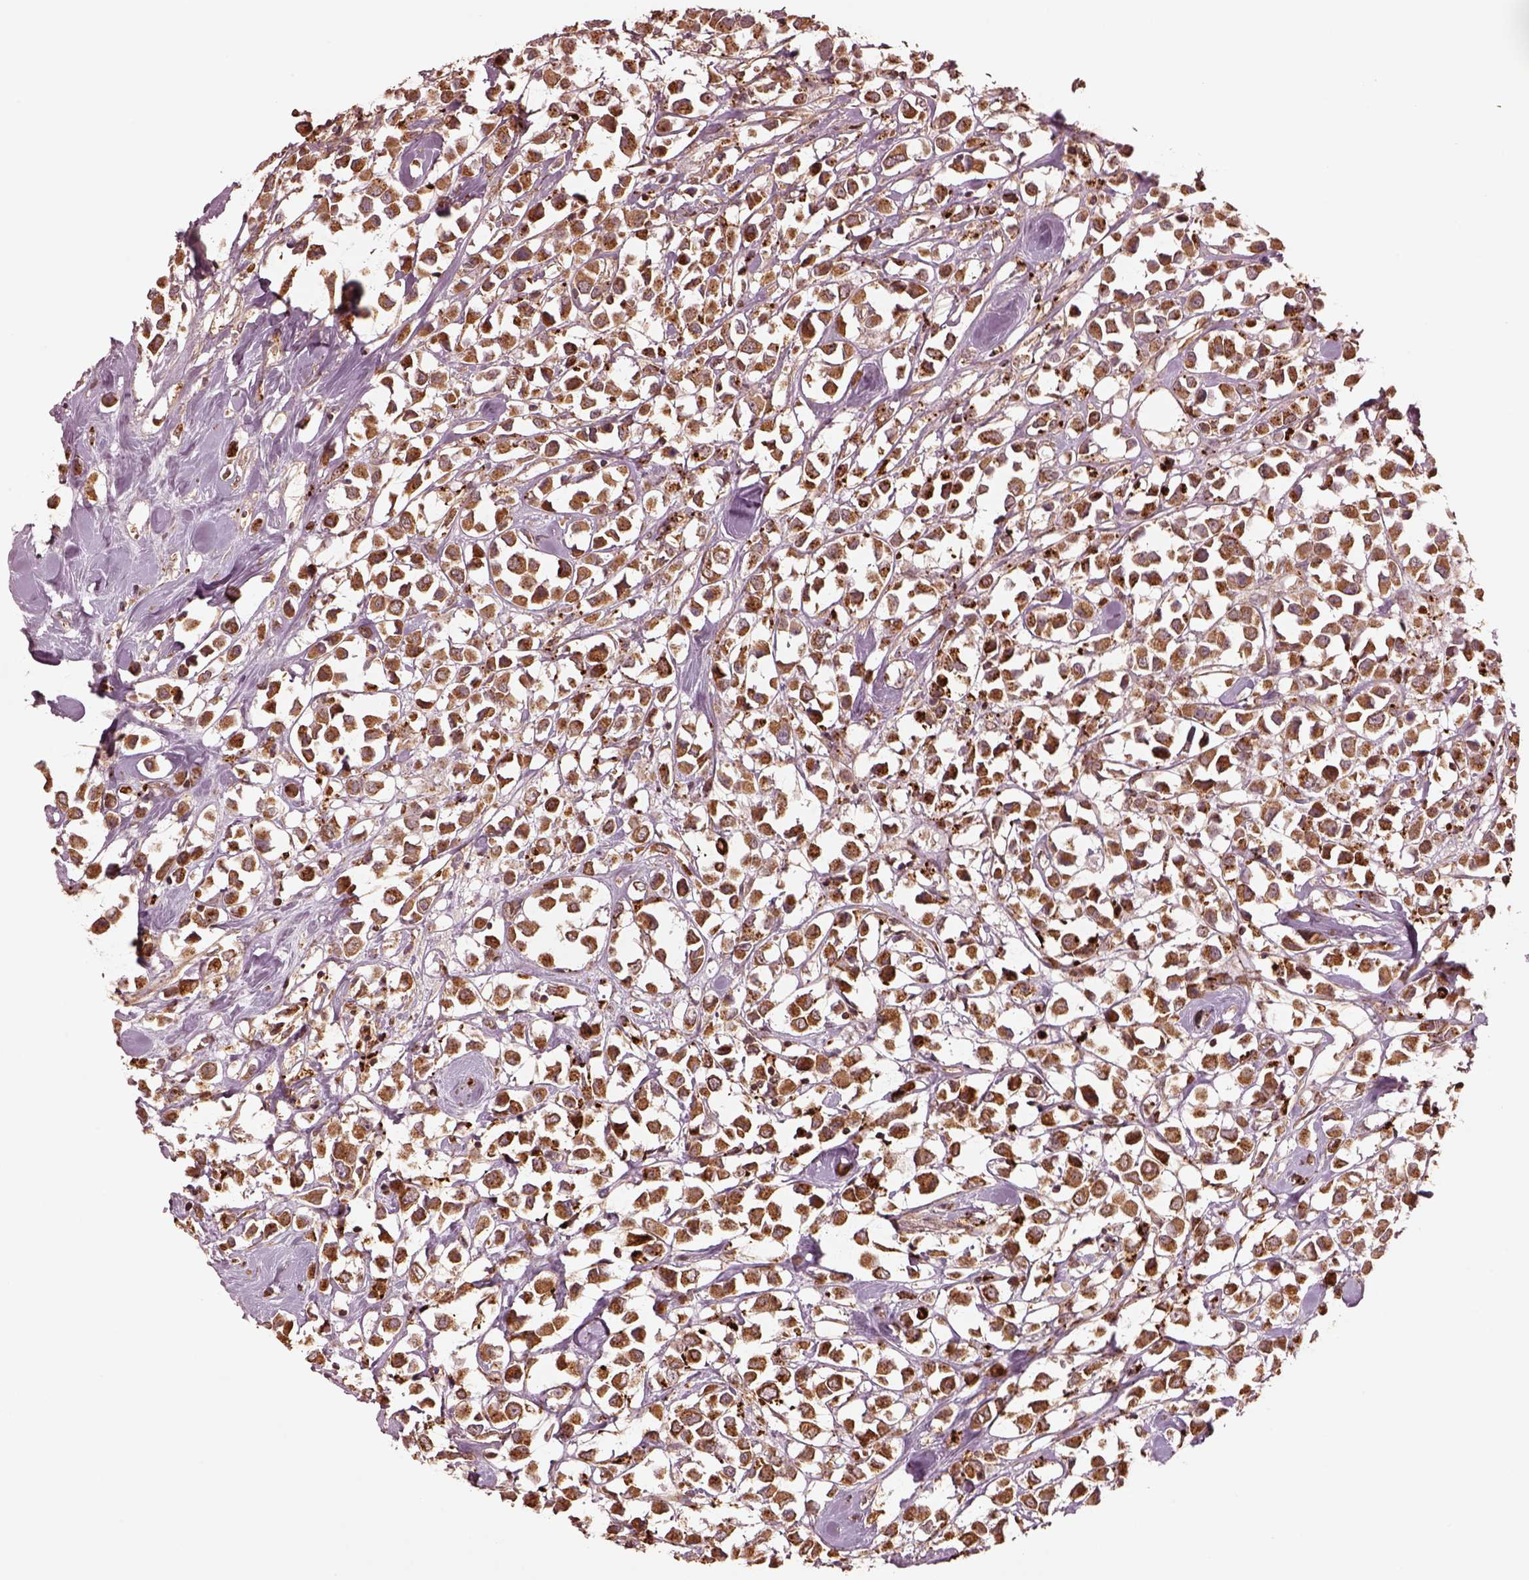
{"staining": {"intensity": "strong", "quantity": ">75%", "location": "cytoplasmic/membranous"}, "tissue": "breast cancer", "cell_type": "Tumor cells", "image_type": "cancer", "snomed": [{"axis": "morphology", "description": "Duct carcinoma"}, {"axis": "topography", "description": "Breast"}], "caption": "There is high levels of strong cytoplasmic/membranous staining in tumor cells of breast cancer (invasive ductal carcinoma), as demonstrated by immunohistochemical staining (brown color).", "gene": "SEL1L3", "patient": {"sex": "female", "age": 61}}